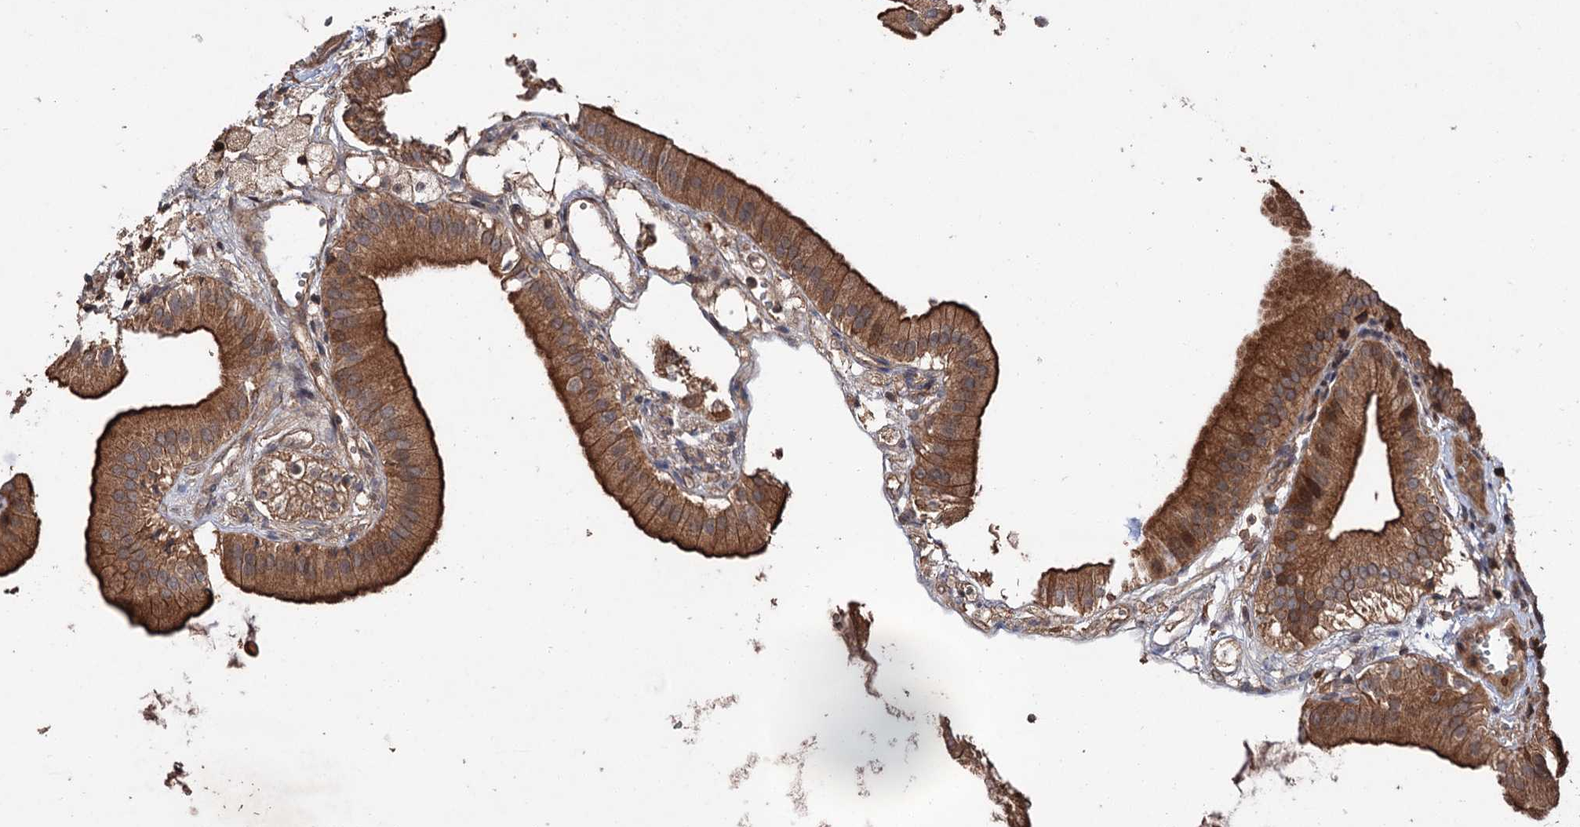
{"staining": {"intensity": "strong", "quantity": ">75%", "location": "cytoplasmic/membranous"}, "tissue": "gallbladder", "cell_type": "Glandular cells", "image_type": "normal", "snomed": [{"axis": "morphology", "description": "Normal tissue, NOS"}, {"axis": "topography", "description": "Gallbladder"}], "caption": "High-power microscopy captured an immunohistochemistry micrograph of benign gallbladder, revealing strong cytoplasmic/membranous positivity in approximately >75% of glandular cells. The staining is performed using DAB brown chromogen to label protein expression. The nuclei are counter-stained blue using hematoxylin.", "gene": "ADK", "patient": {"sex": "male", "age": 55}}